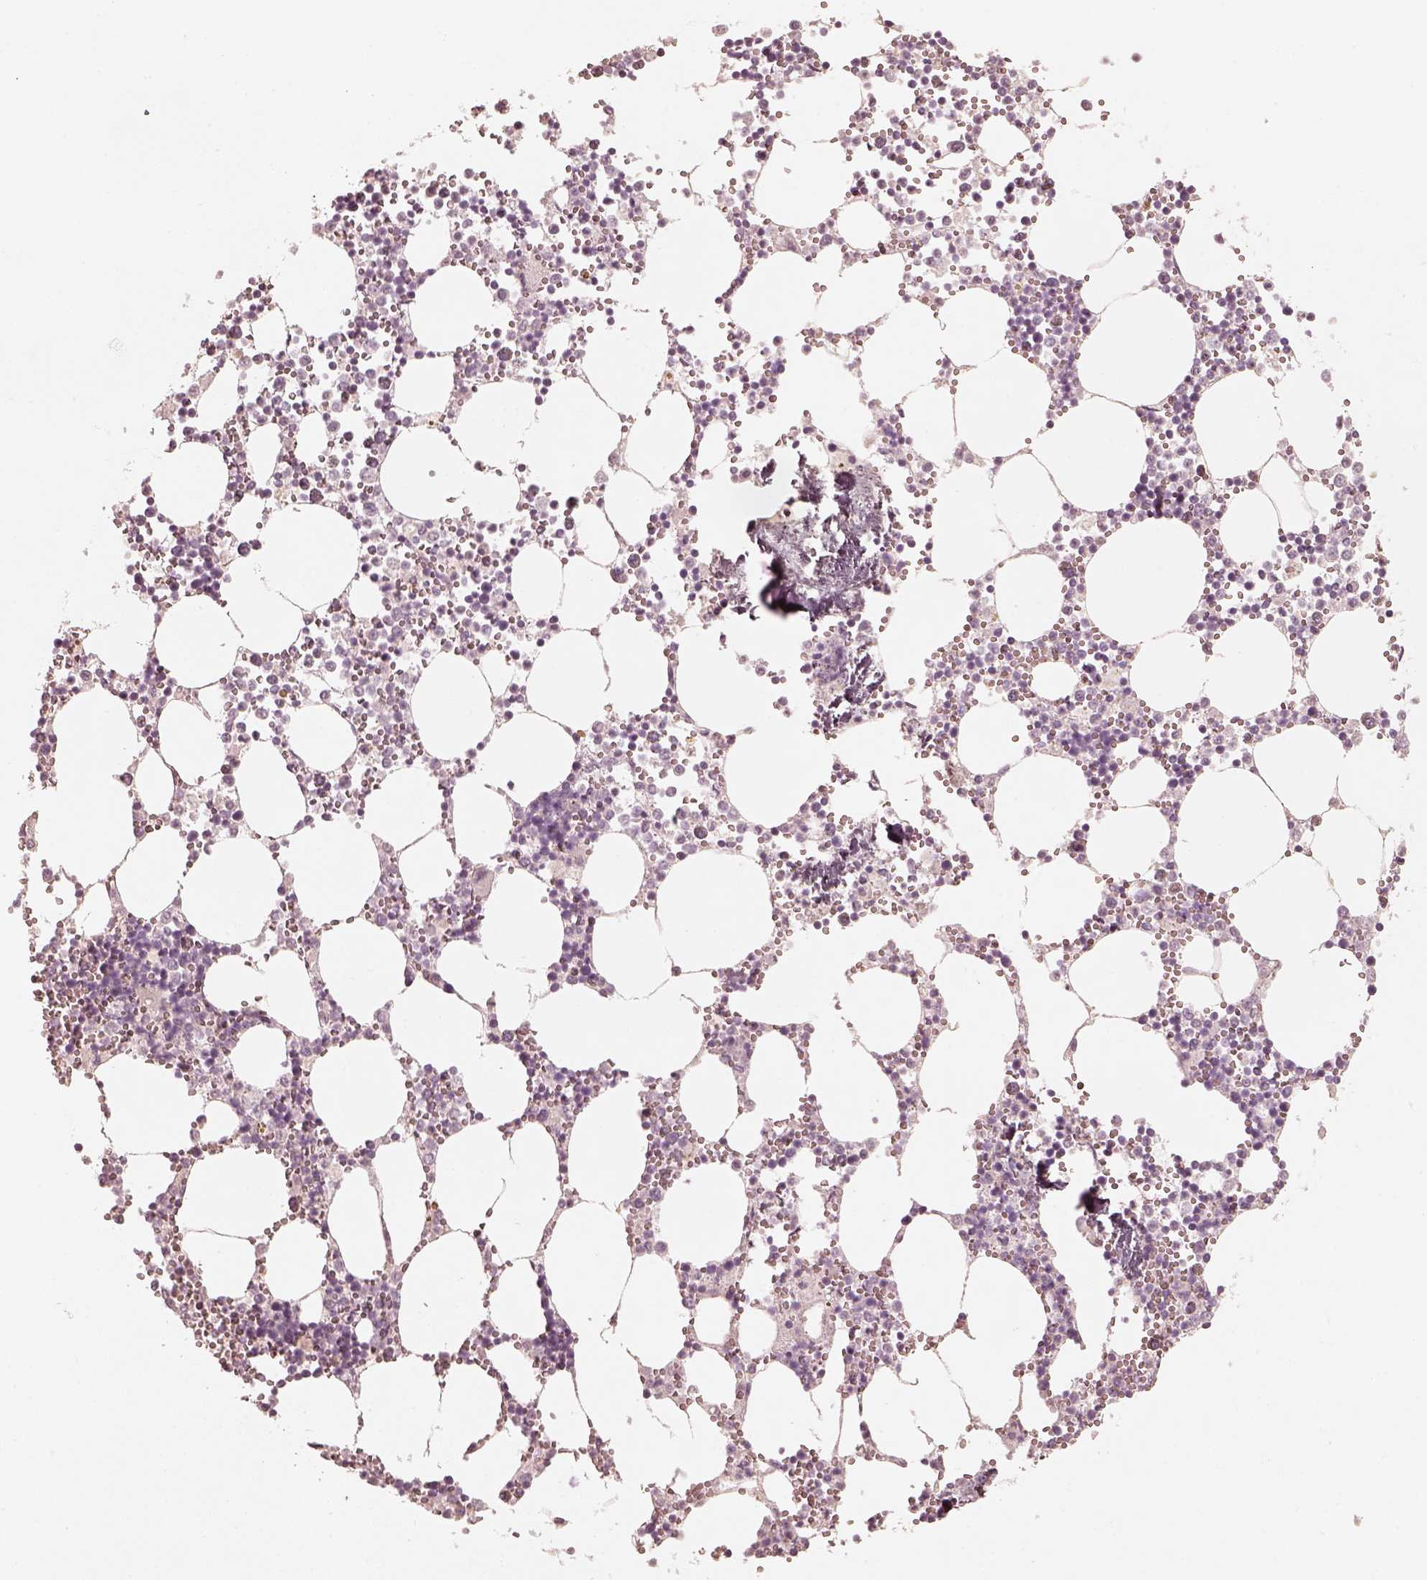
{"staining": {"intensity": "negative", "quantity": "none", "location": "none"}, "tissue": "bone marrow", "cell_type": "Hematopoietic cells", "image_type": "normal", "snomed": [{"axis": "morphology", "description": "Normal tissue, NOS"}, {"axis": "topography", "description": "Bone marrow"}], "caption": "A high-resolution histopathology image shows immunohistochemistry staining of benign bone marrow, which exhibits no significant positivity in hematopoietic cells.", "gene": "KRT82", "patient": {"sex": "male", "age": 54}}